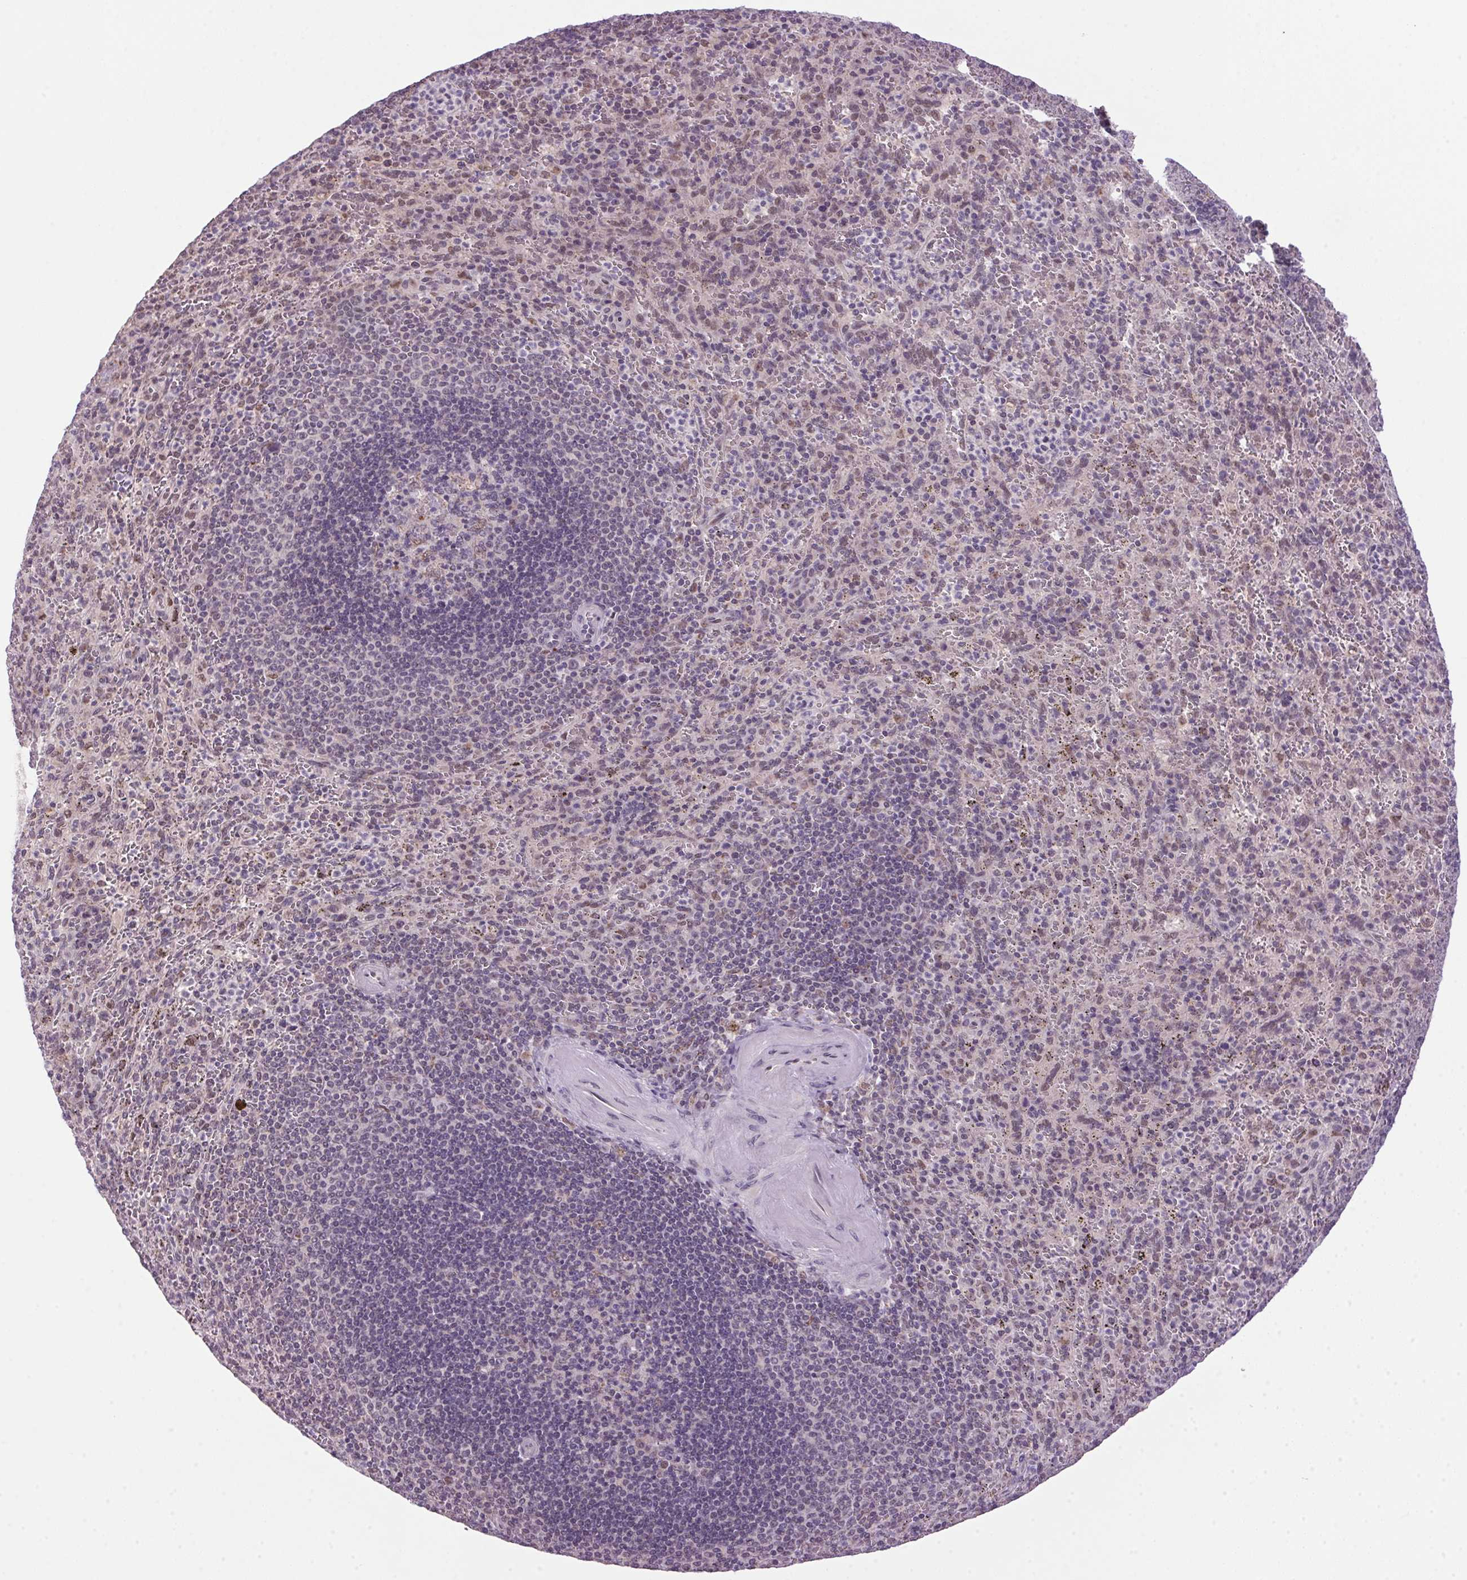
{"staining": {"intensity": "negative", "quantity": "none", "location": "none"}, "tissue": "spleen", "cell_type": "Cells in red pulp", "image_type": "normal", "snomed": [{"axis": "morphology", "description": "Normal tissue, NOS"}, {"axis": "topography", "description": "Spleen"}], "caption": "Immunohistochemical staining of benign human spleen displays no significant positivity in cells in red pulp.", "gene": "AKR1E2", "patient": {"sex": "male", "age": 57}}